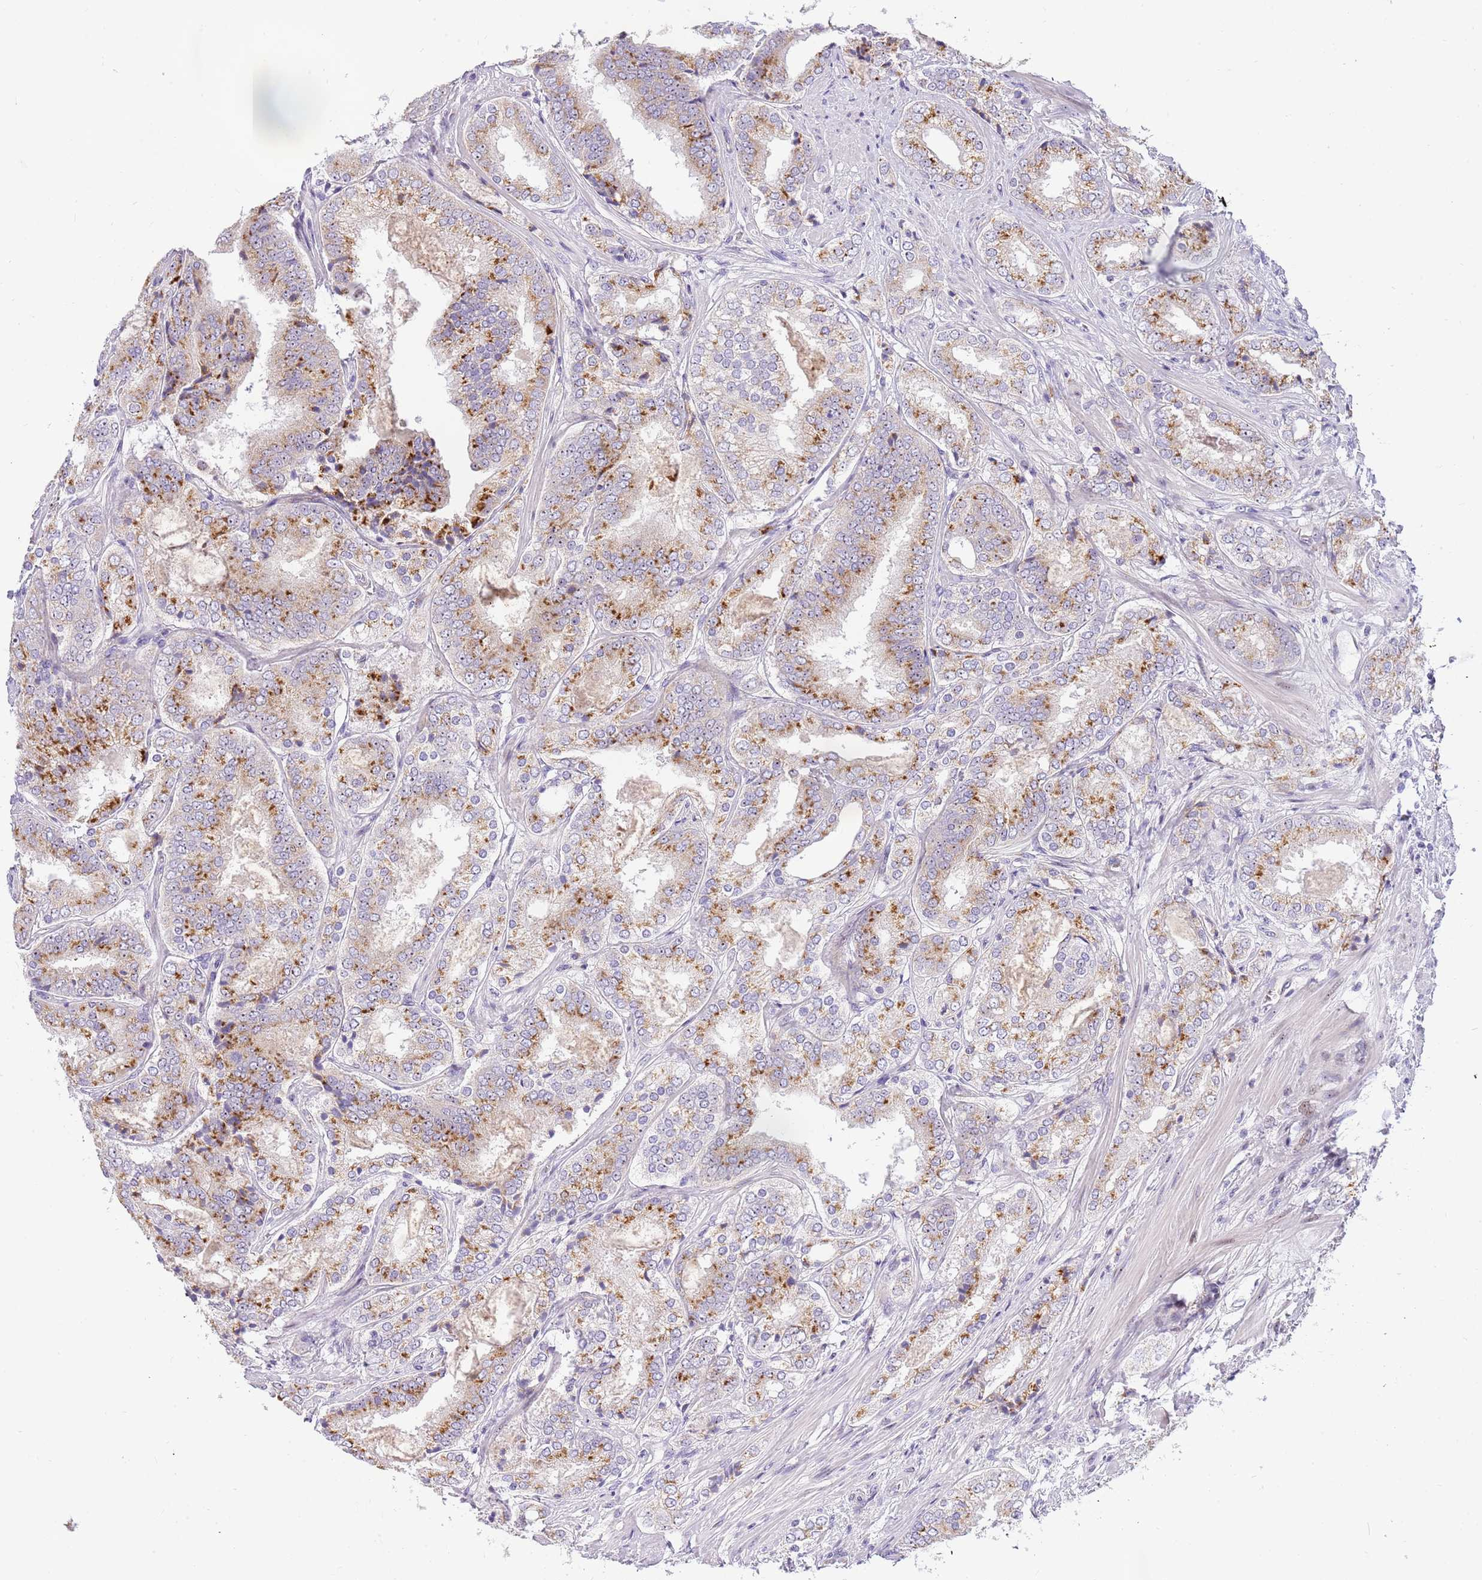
{"staining": {"intensity": "moderate", "quantity": ">75%", "location": "cytoplasmic/membranous"}, "tissue": "prostate cancer", "cell_type": "Tumor cells", "image_type": "cancer", "snomed": [{"axis": "morphology", "description": "Adenocarcinoma, High grade"}, {"axis": "topography", "description": "Prostate"}], "caption": "Immunohistochemical staining of human prostate cancer shows moderate cytoplasmic/membranous protein staining in about >75% of tumor cells.", "gene": "DNAJA3", "patient": {"sex": "male", "age": 63}}